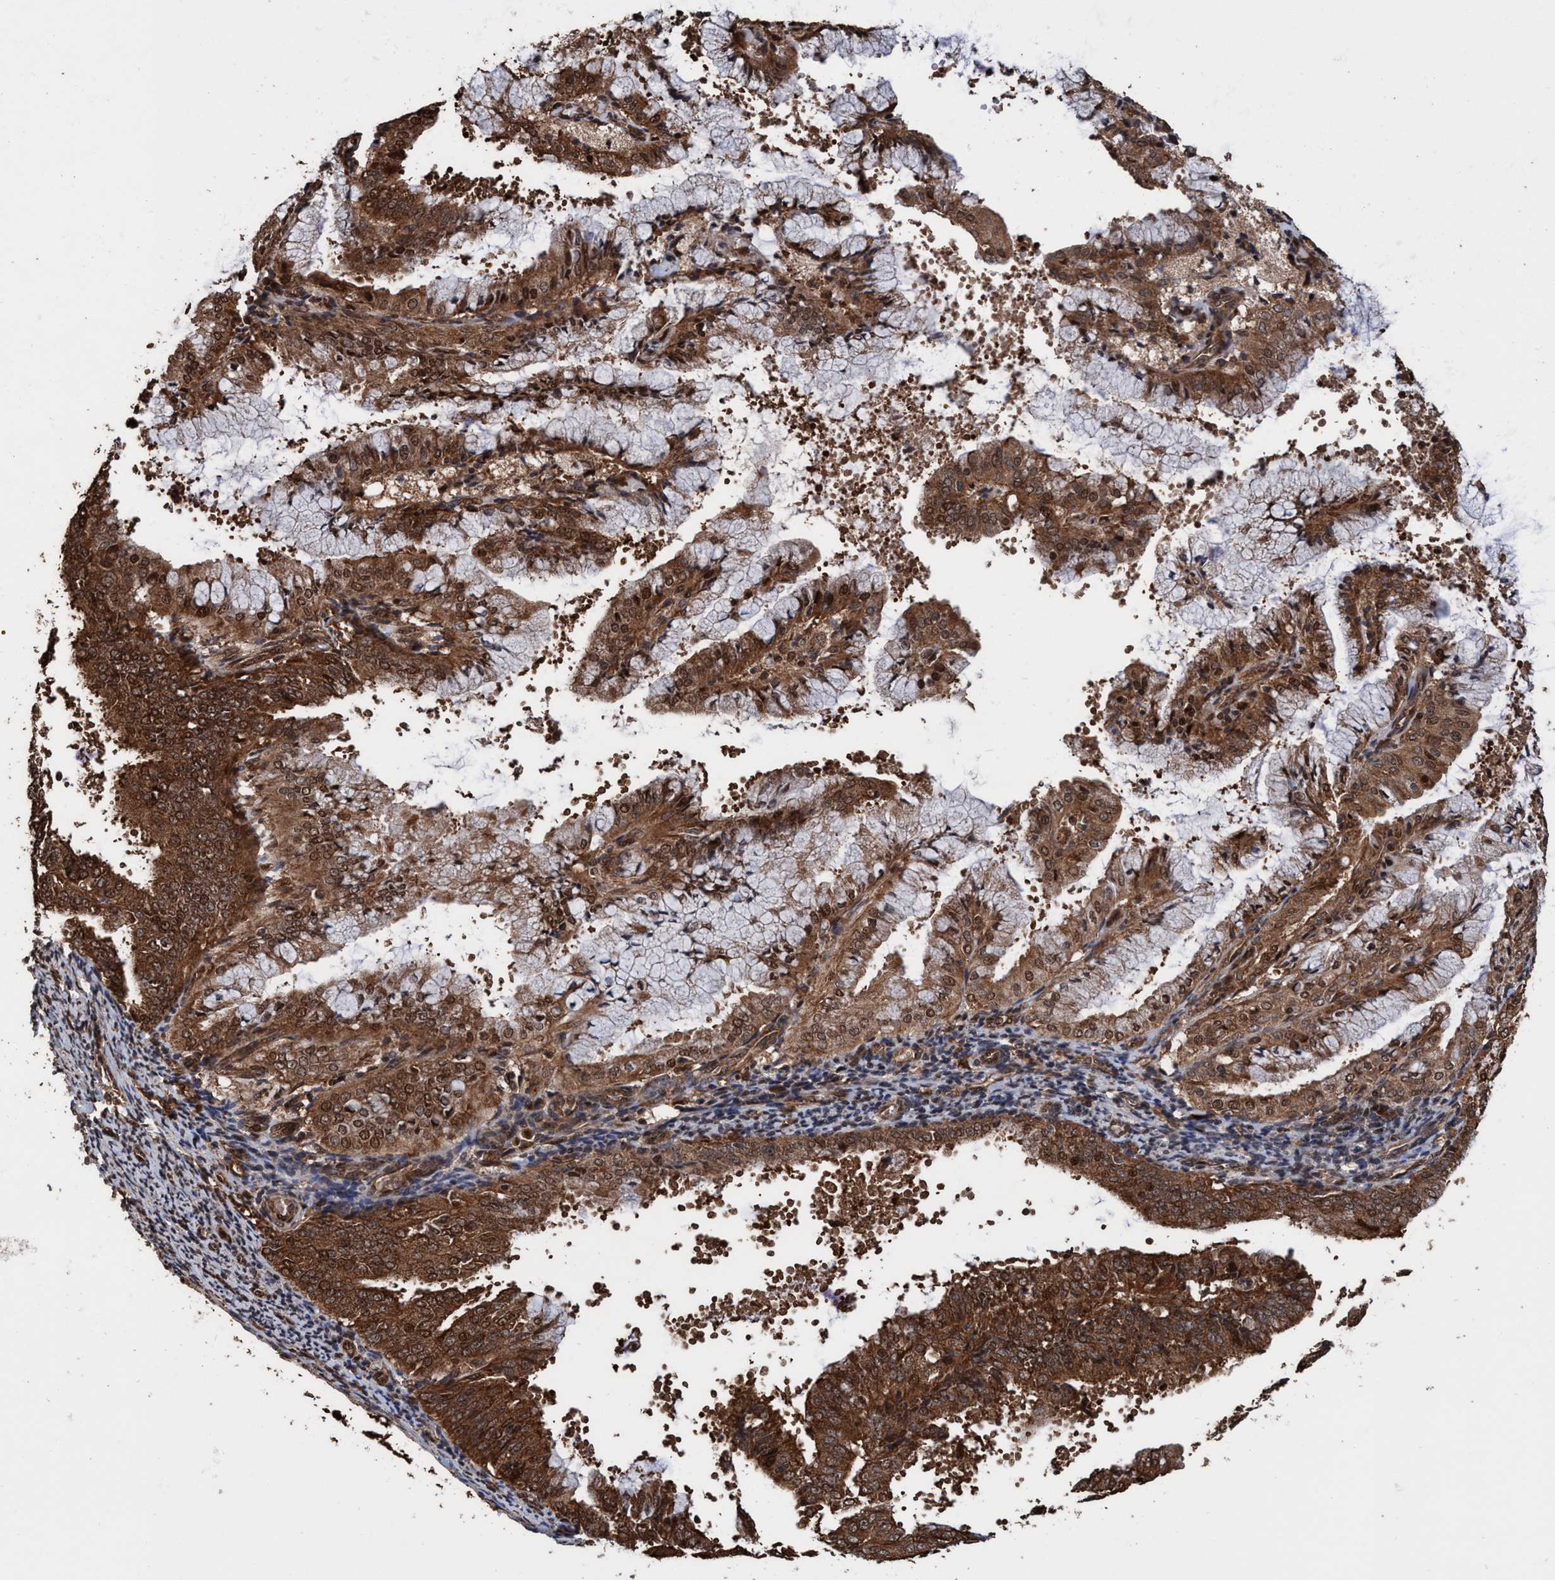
{"staining": {"intensity": "strong", "quantity": ">75%", "location": "cytoplasmic/membranous,nuclear"}, "tissue": "endometrial cancer", "cell_type": "Tumor cells", "image_type": "cancer", "snomed": [{"axis": "morphology", "description": "Adenocarcinoma, NOS"}, {"axis": "topography", "description": "Endometrium"}], "caption": "Adenocarcinoma (endometrial) tissue demonstrates strong cytoplasmic/membranous and nuclear expression in approximately >75% of tumor cells, visualized by immunohistochemistry. (brown staining indicates protein expression, while blue staining denotes nuclei).", "gene": "TRPC7", "patient": {"sex": "female", "age": 63}}